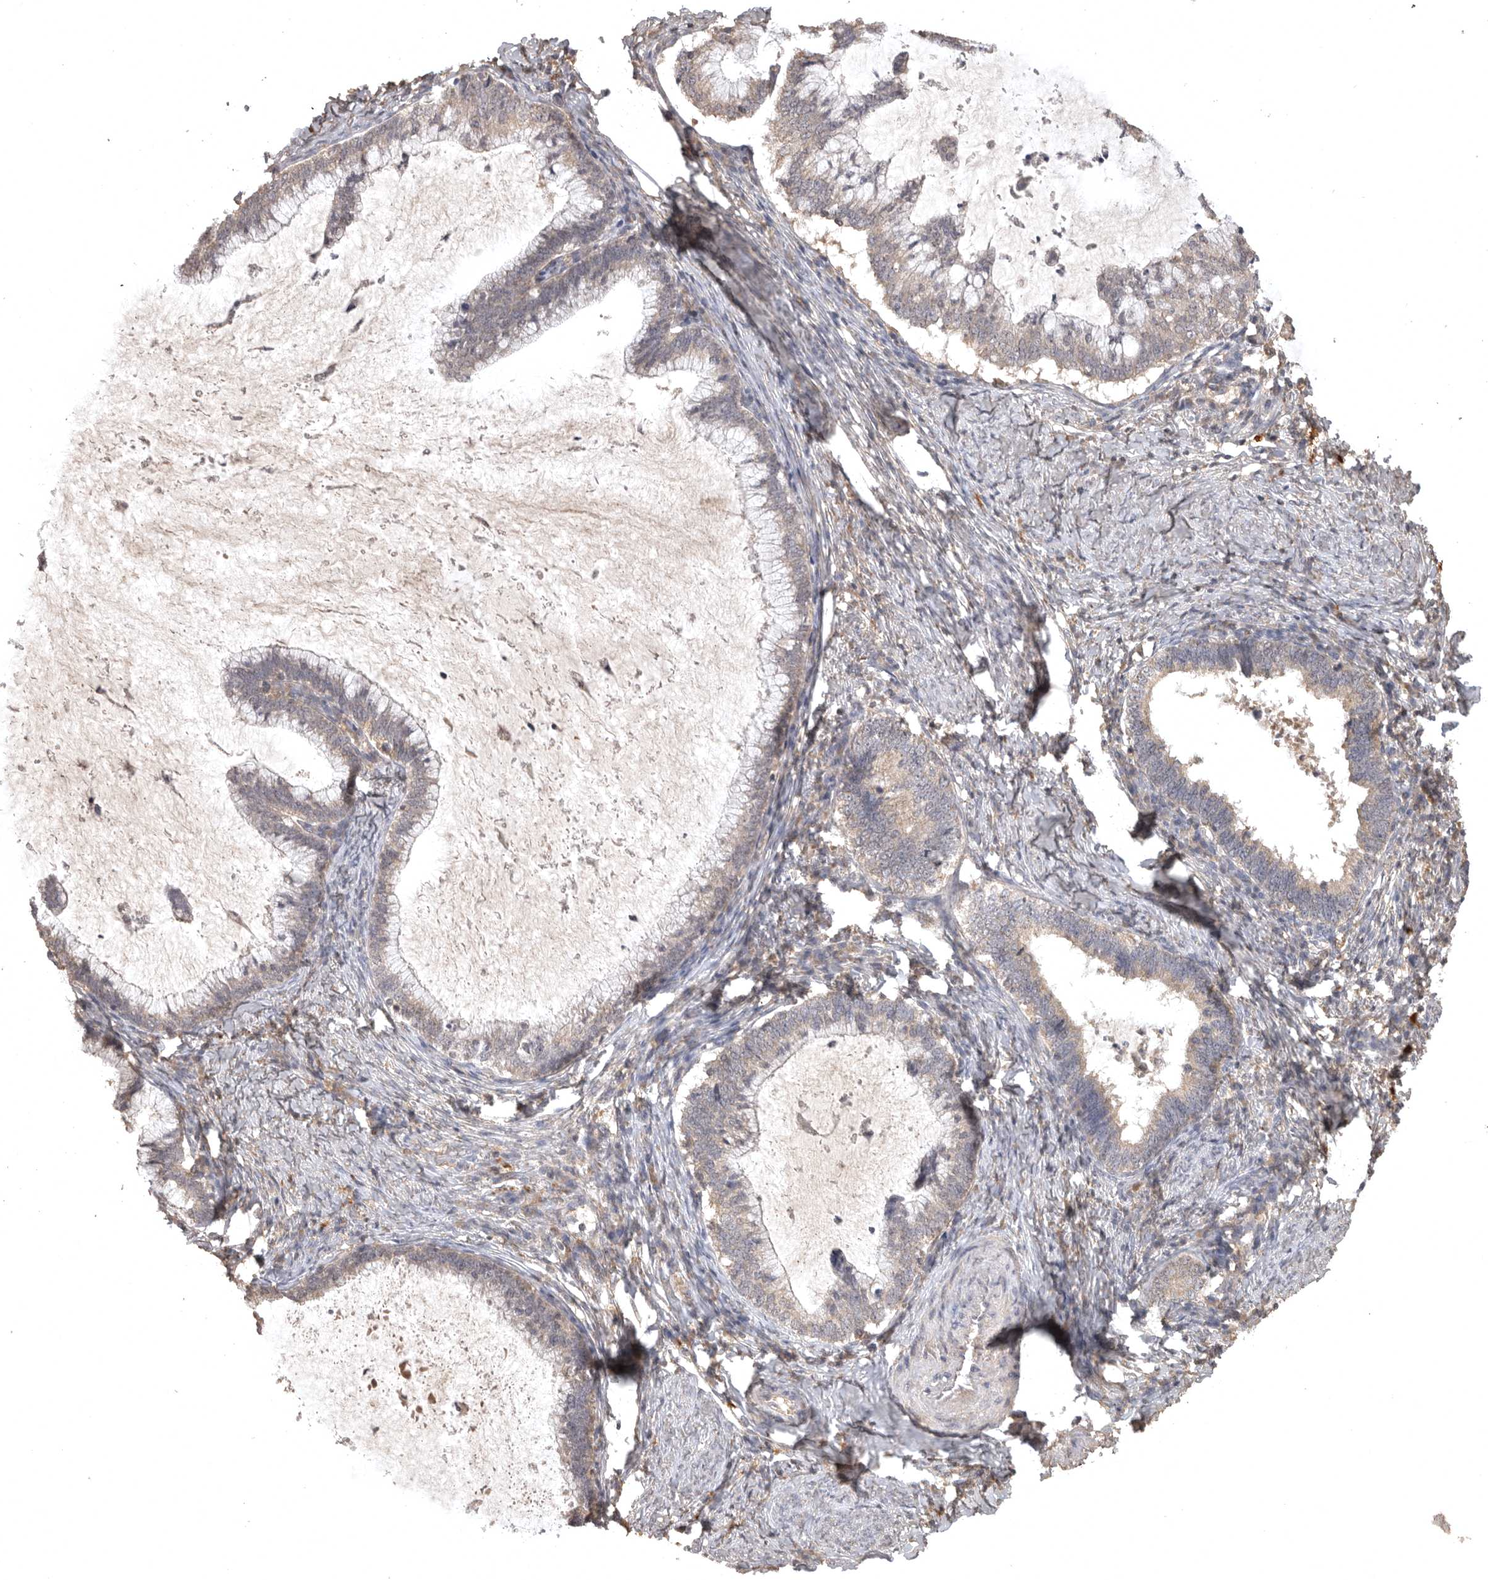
{"staining": {"intensity": "weak", "quantity": "25%-75%", "location": "cytoplasmic/membranous"}, "tissue": "cervical cancer", "cell_type": "Tumor cells", "image_type": "cancer", "snomed": [{"axis": "morphology", "description": "Adenocarcinoma, NOS"}, {"axis": "topography", "description": "Cervix"}], "caption": "This photomicrograph shows cervical adenocarcinoma stained with IHC to label a protein in brown. The cytoplasmic/membranous of tumor cells show weak positivity for the protein. Nuclei are counter-stained blue.", "gene": "ADAMTS4", "patient": {"sex": "female", "age": 36}}